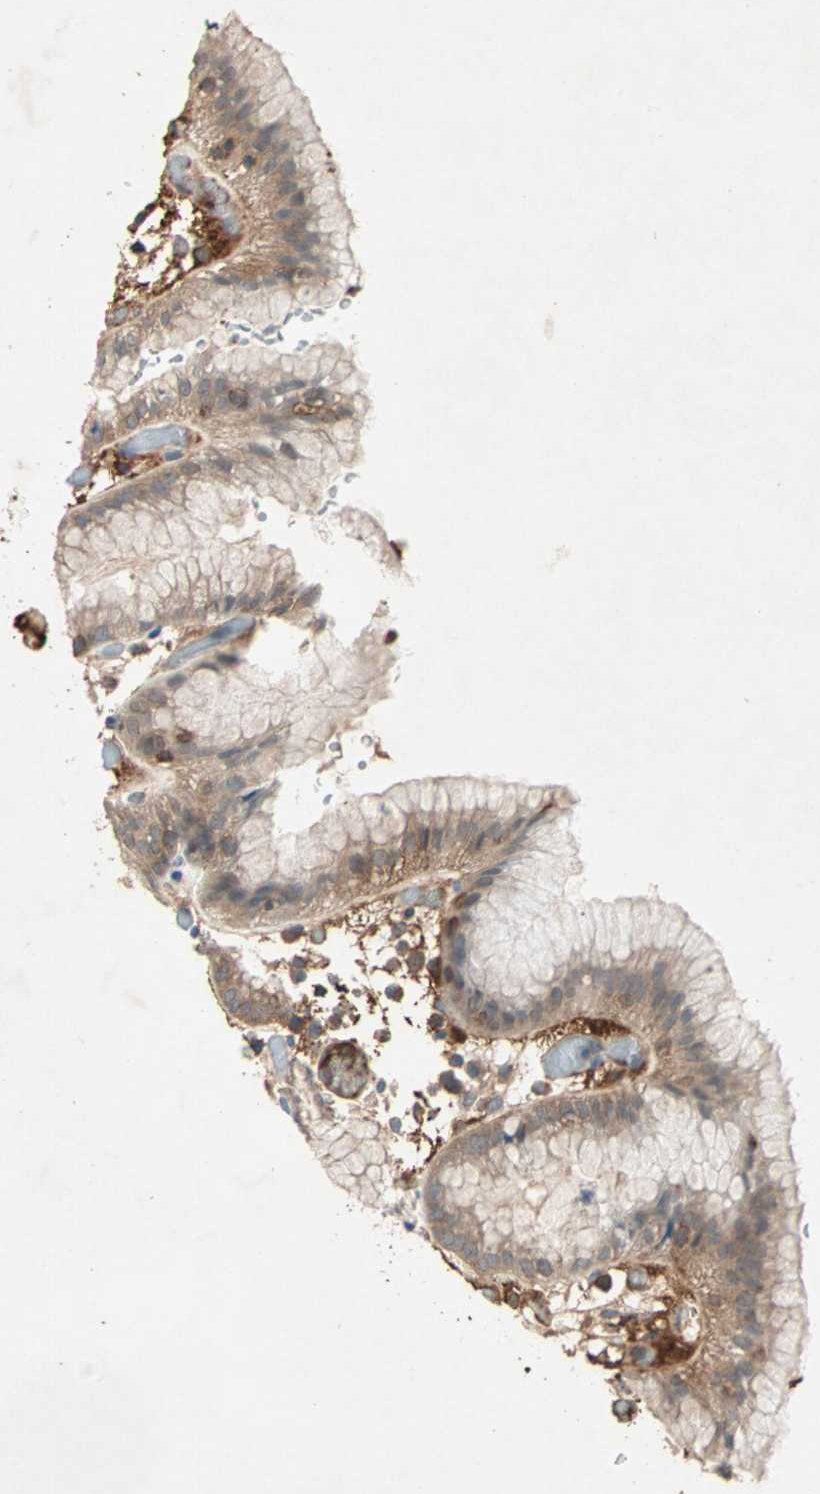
{"staining": {"intensity": "strong", "quantity": ">75%", "location": "cytoplasmic/membranous"}, "tissue": "stomach", "cell_type": "Glandular cells", "image_type": "normal", "snomed": [{"axis": "morphology", "description": "Normal tissue, NOS"}, {"axis": "topography", "description": "Stomach"}, {"axis": "topography", "description": "Stomach, lower"}], "caption": "The immunohistochemical stain highlights strong cytoplasmic/membranous positivity in glandular cells of benign stomach. The protein is shown in brown color, while the nuclei are stained blue.", "gene": "TEC", "patient": {"sex": "female", "age": 75}}